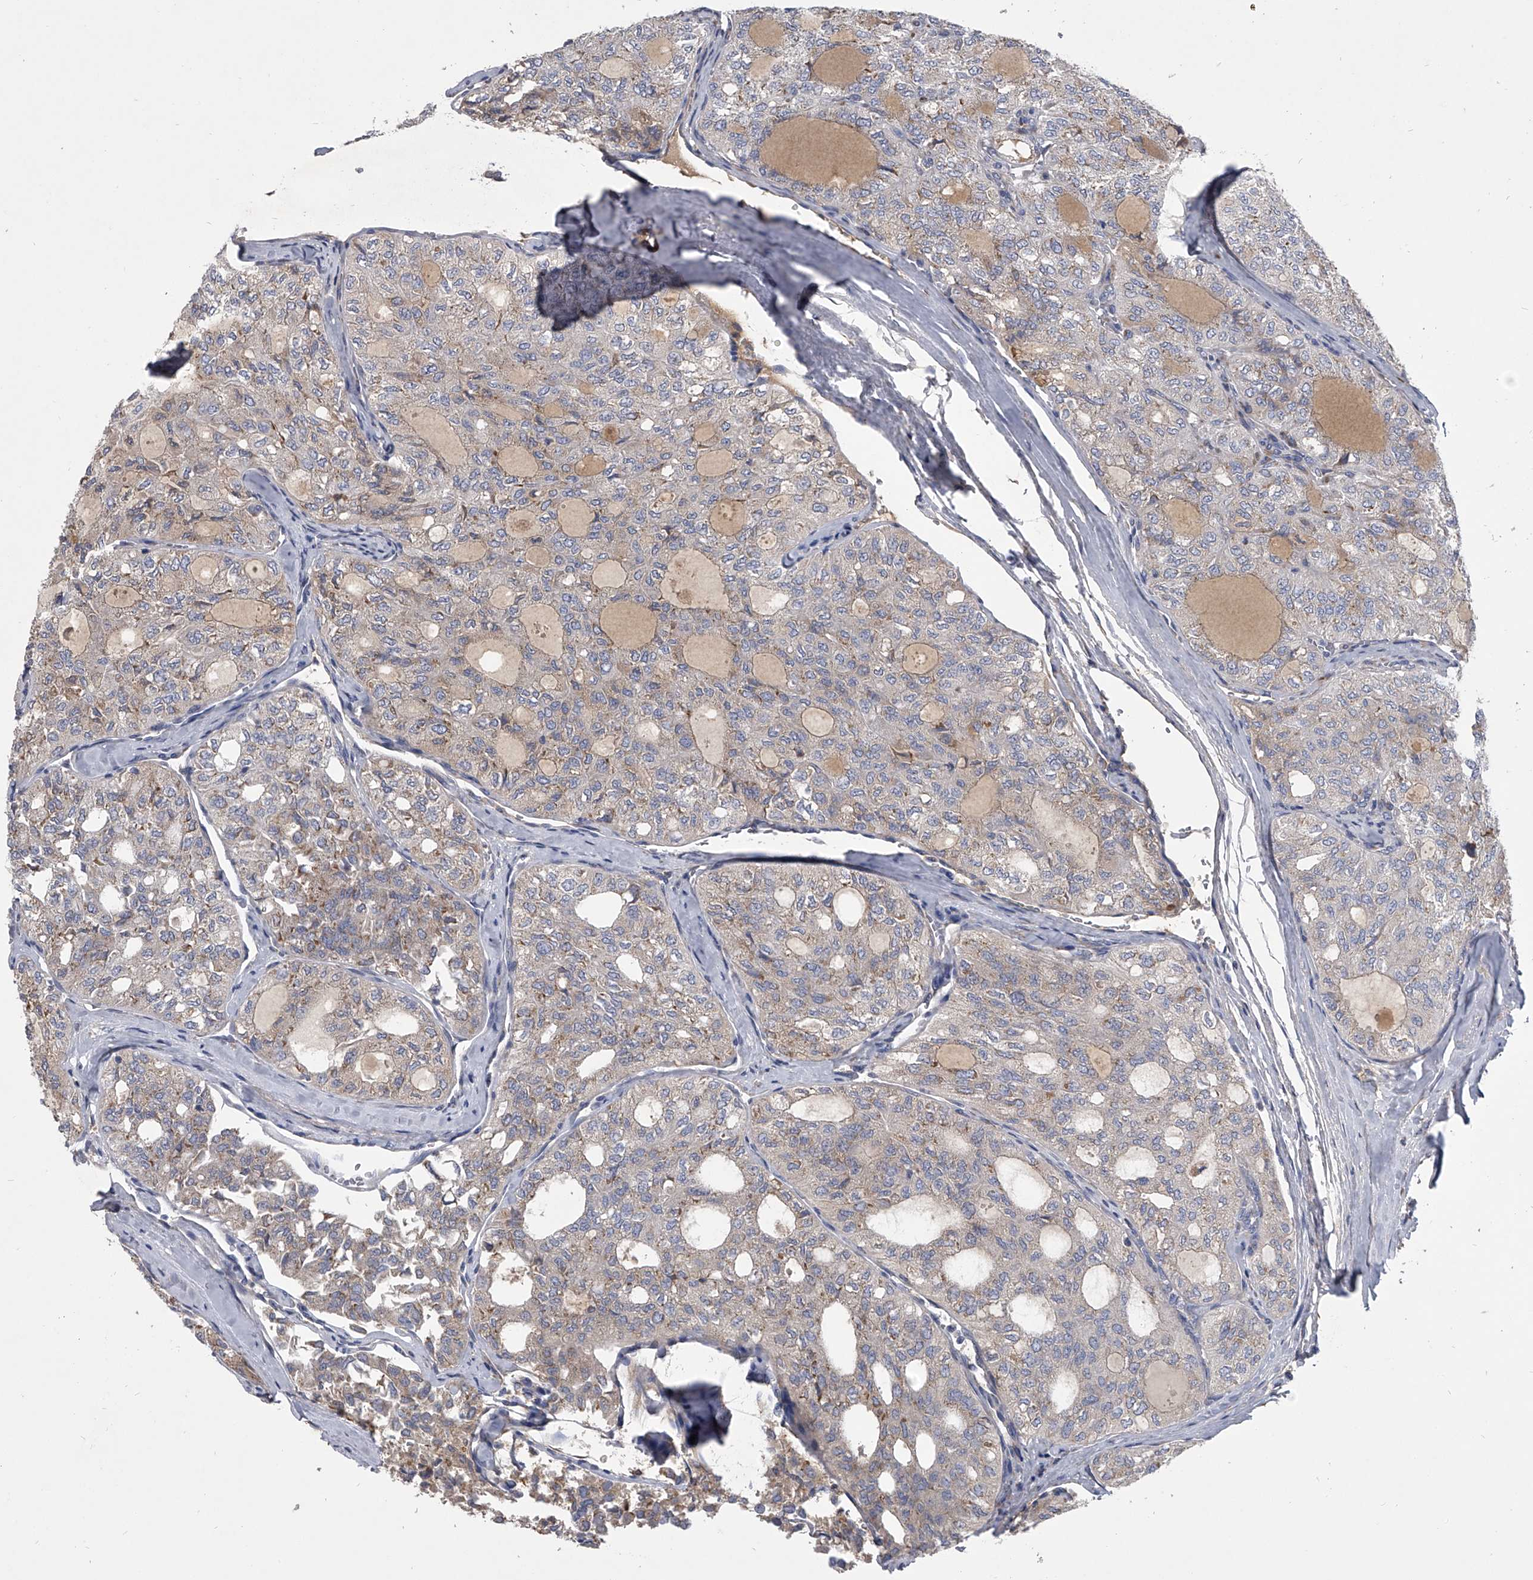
{"staining": {"intensity": "weak", "quantity": "25%-75%", "location": "cytoplasmic/membranous"}, "tissue": "thyroid cancer", "cell_type": "Tumor cells", "image_type": "cancer", "snomed": [{"axis": "morphology", "description": "Follicular adenoma carcinoma, NOS"}, {"axis": "topography", "description": "Thyroid gland"}], "caption": "Immunohistochemical staining of thyroid cancer reveals low levels of weak cytoplasmic/membranous staining in about 25%-75% of tumor cells.", "gene": "CCR4", "patient": {"sex": "male", "age": 75}}